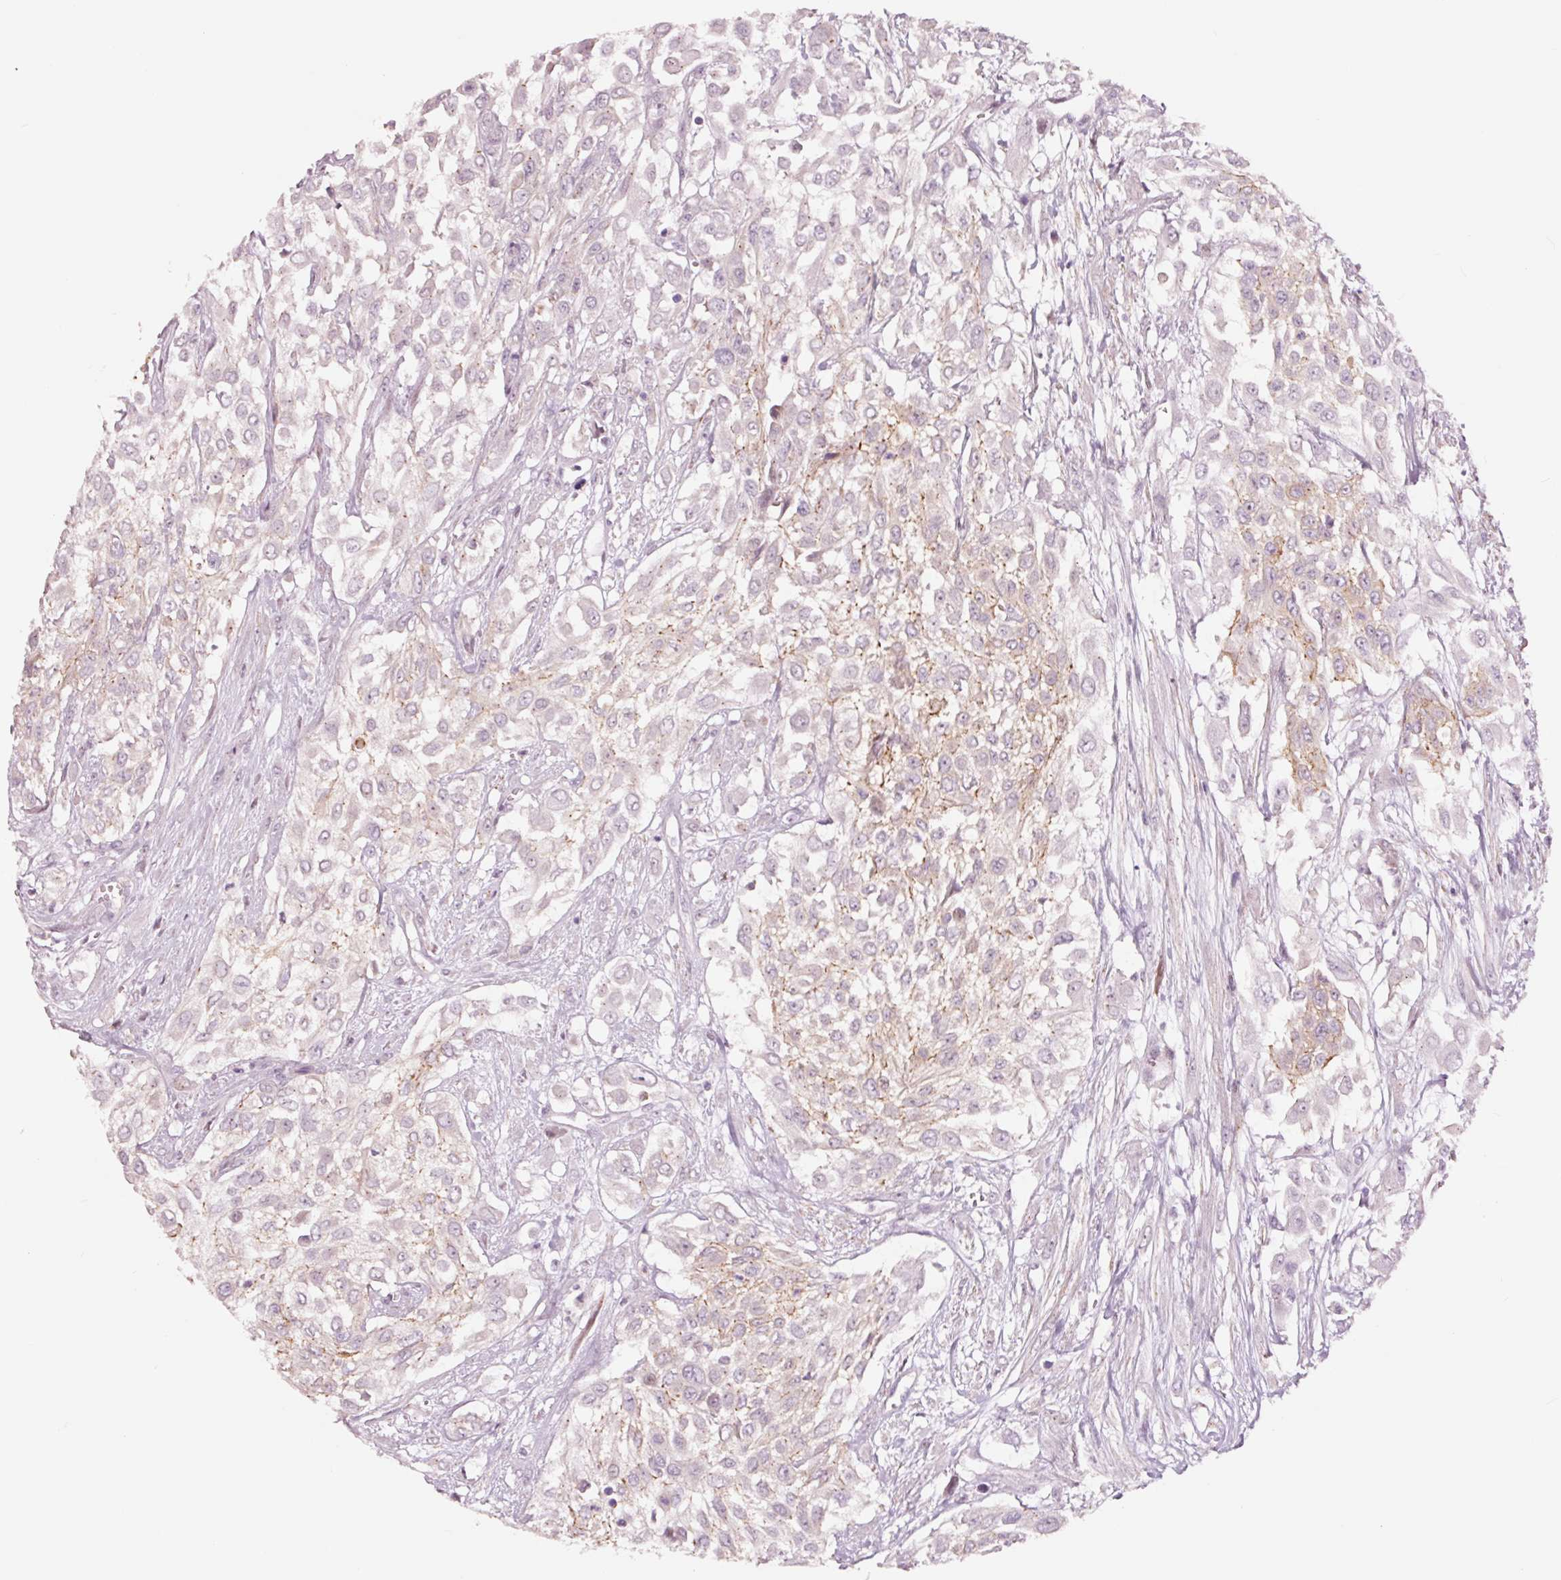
{"staining": {"intensity": "weak", "quantity": "<25%", "location": "cytoplasmic/membranous"}, "tissue": "urothelial cancer", "cell_type": "Tumor cells", "image_type": "cancer", "snomed": [{"axis": "morphology", "description": "Urothelial carcinoma, High grade"}, {"axis": "topography", "description": "Urinary bladder"}], "caption": "High magnification brightfield microscopy of urothelial cancer stained with DAB (3,3'-diaminobenzidine) (brown) and counterstained with hematoxylin (blue): tumor cells show no significant staining.", "gene": "DAPP1", "patient": {"sex": "male", "age": 57}}